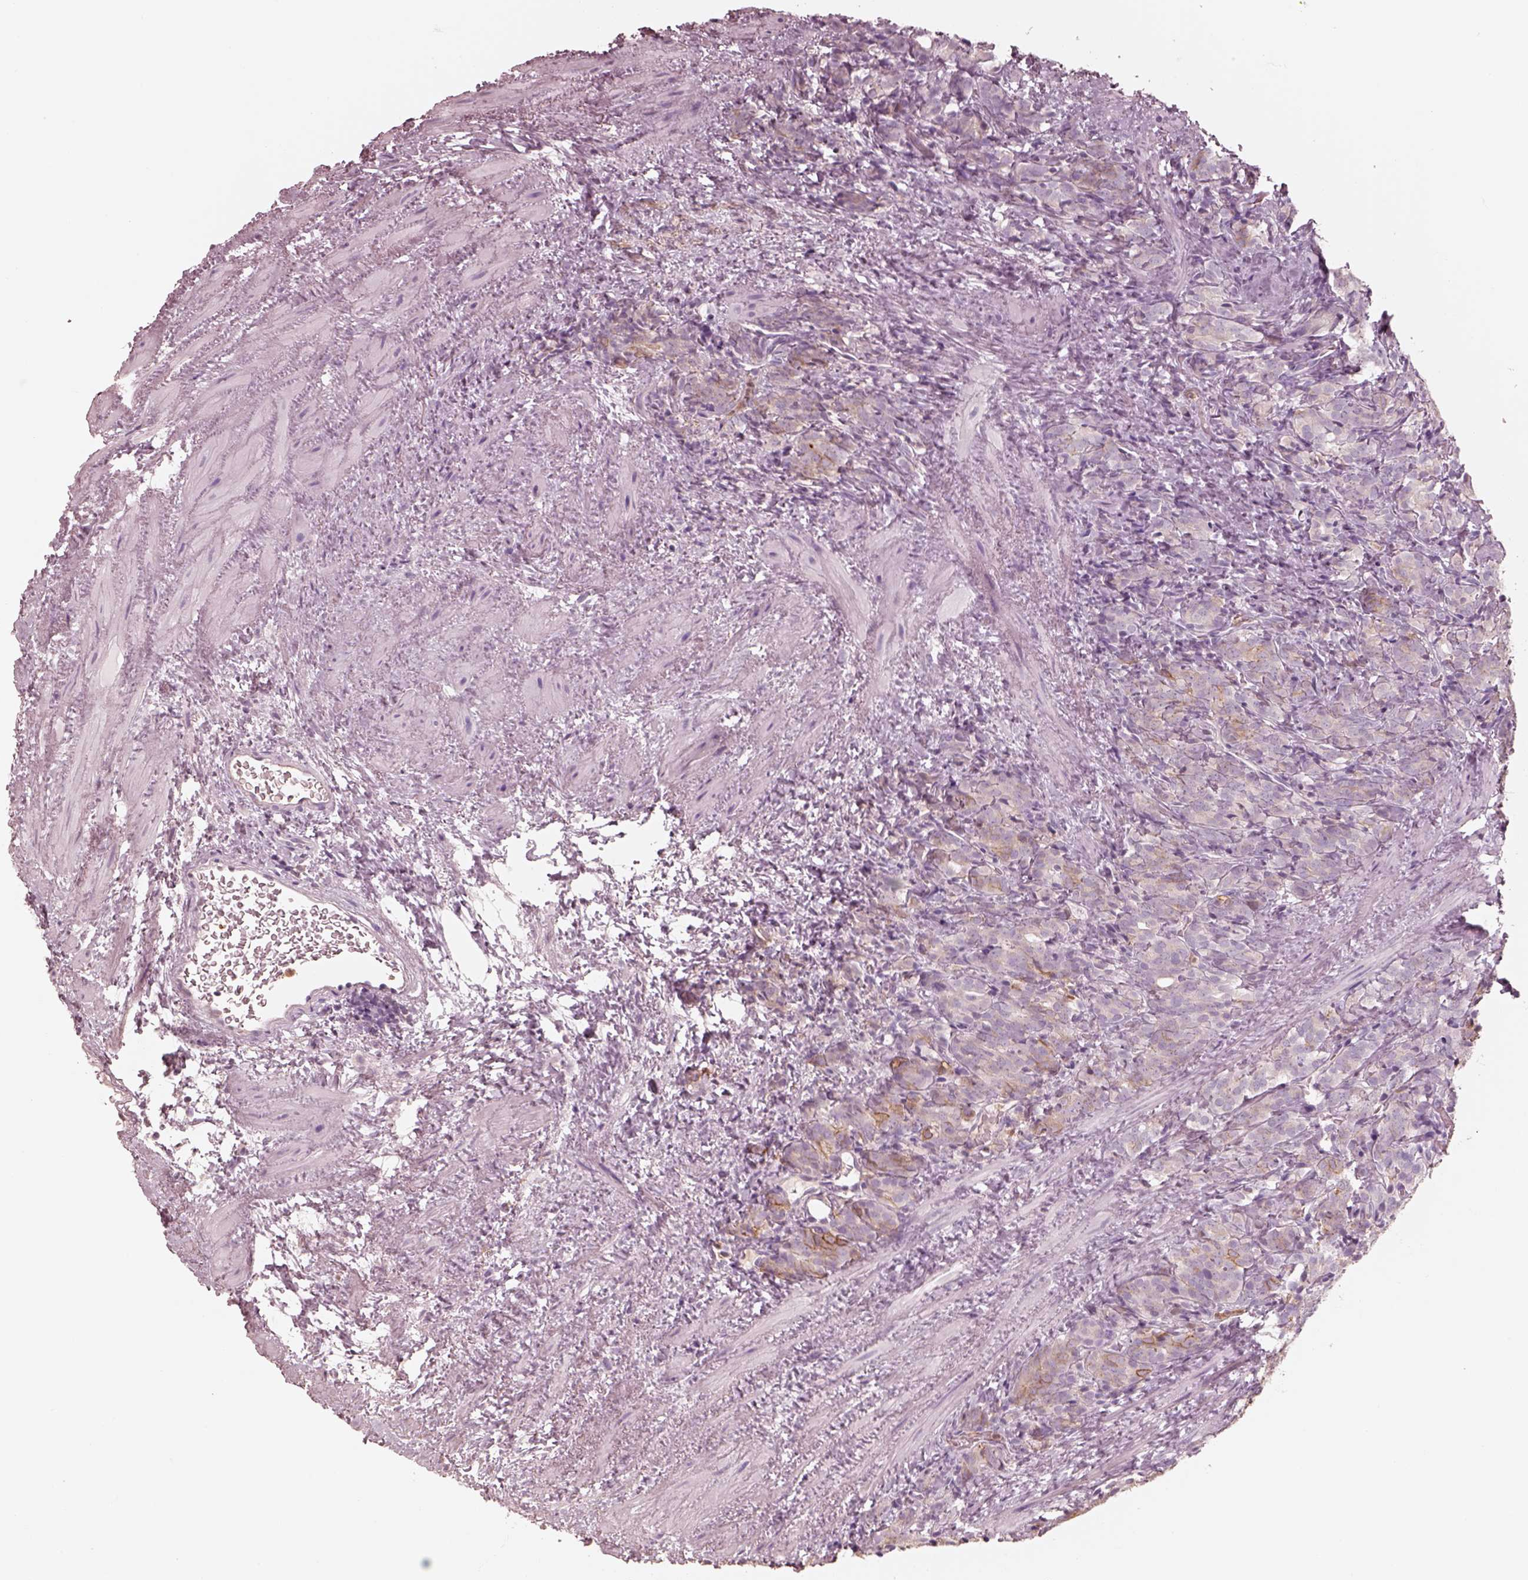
{"staining": {"intensity": "moderate", "quantity": "<25%", "location": "cytoplasmic/membranous"}, "tissue": "prostate cancer", "cell_type": "Tumor cells", "image_type": "cancer", "snomed": [{"axis": "morphology", "description": "Adenocarcinoma, High grade"}, {"axis": "topography", "description": "Prostate"}], "caption": "Tumor cells exhibit moderate cytoplasmic/membranous expression in about <25% of cells in prostate cancer (adenocarcinoma (high-grade)).", "gene": "GPRIN1", "patient": {"sex": "male", "age": 84}}